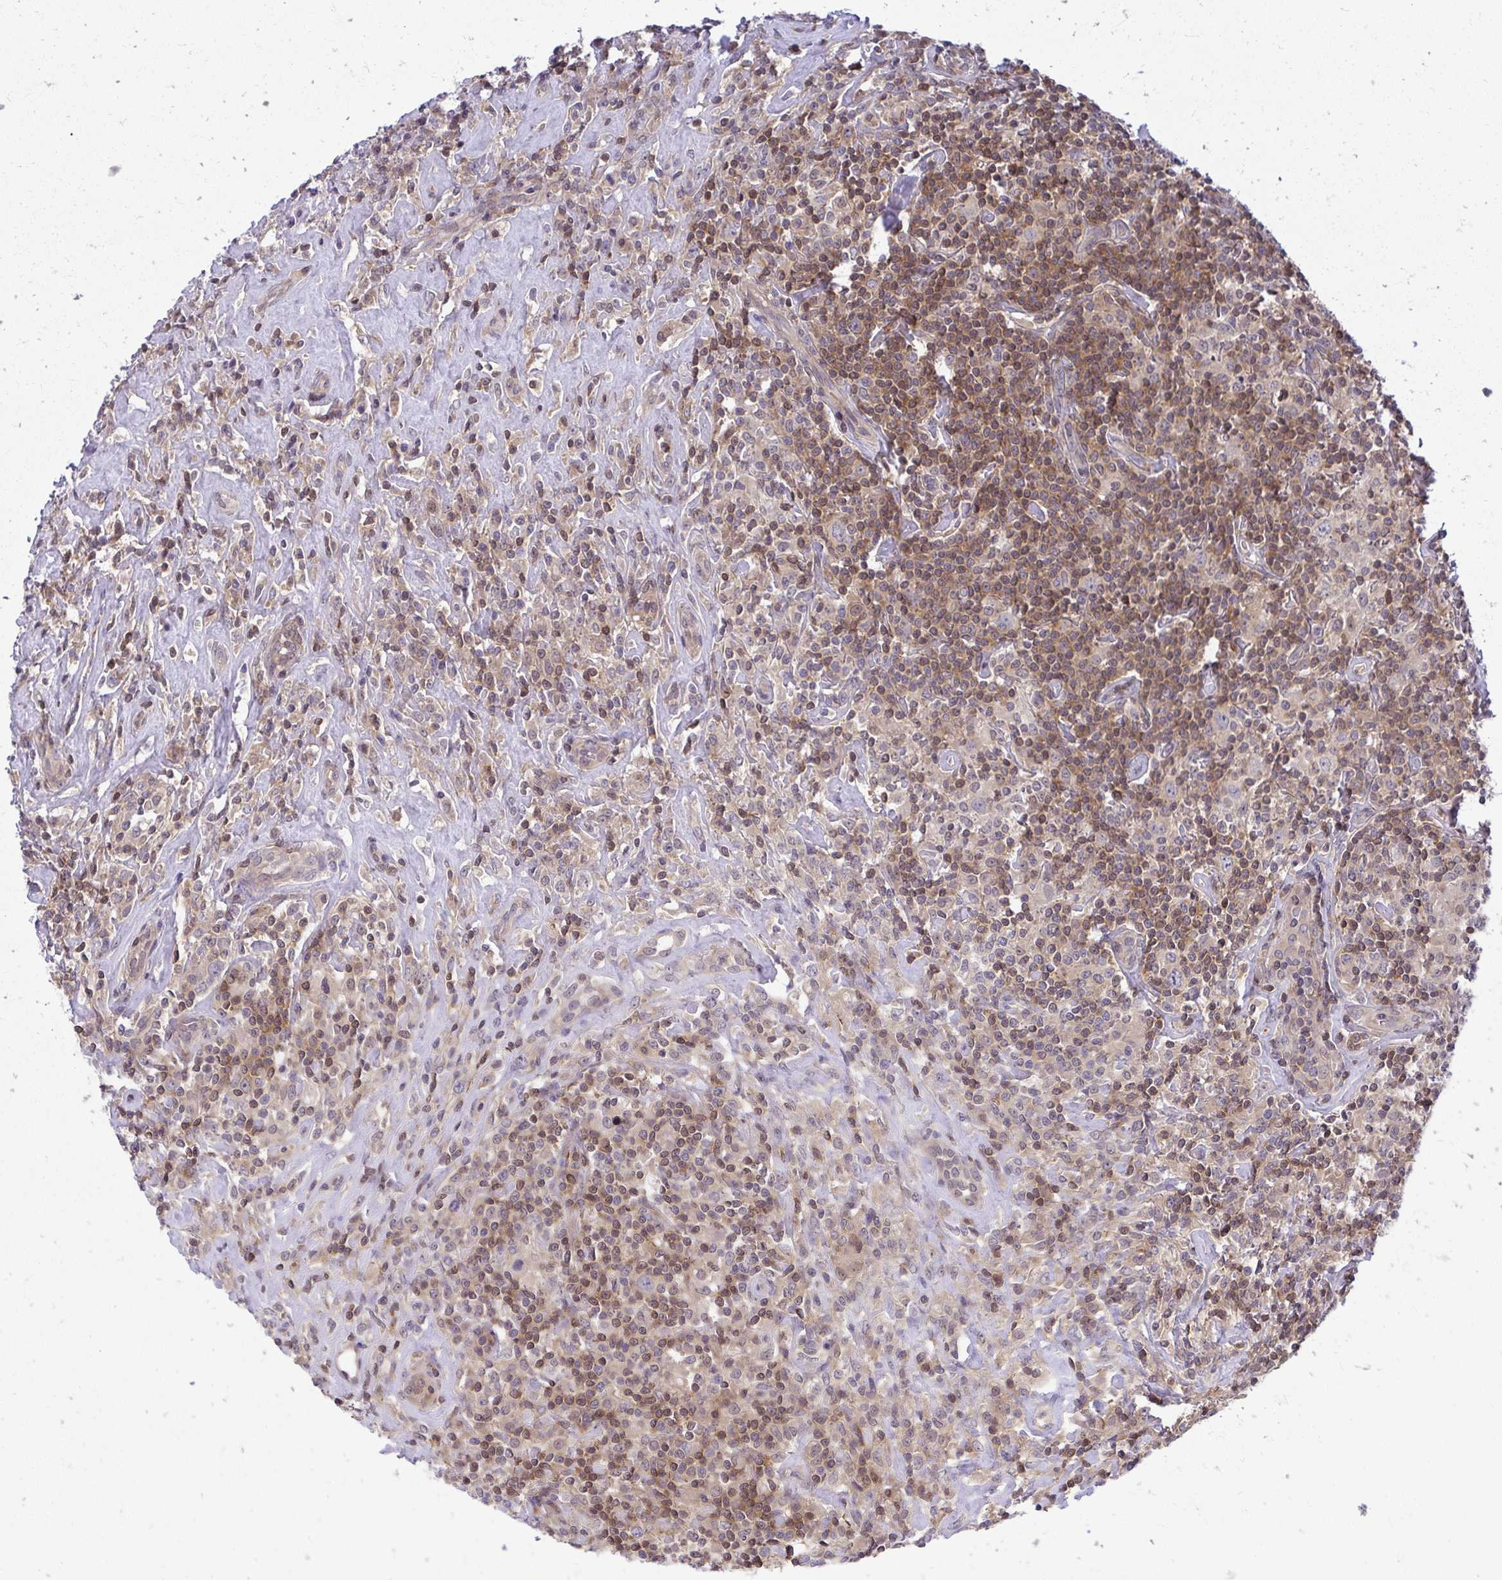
{"staining": {"intensity": "negative", "quantity": "none", "location": "none"}, "tissue": "lymphoma", "cell_type": "Tumor cells", "image_type": "cancer", "snomed": [{"axis": "morphology", "description": "Hodgkin's disease, NOS"}, {"axis": "morphology", "description": "Hodgkin's lymphoma, nodular sclerosis"}, {"axis": "topography", "description": "Lymph node"}], "caption": "The image reveals no staining of tumor cells in Hodgkin's lymphoma, nodular sclerosis.", "gene": "HDHD2", "patient": {"sex": "female", "age": 10}}